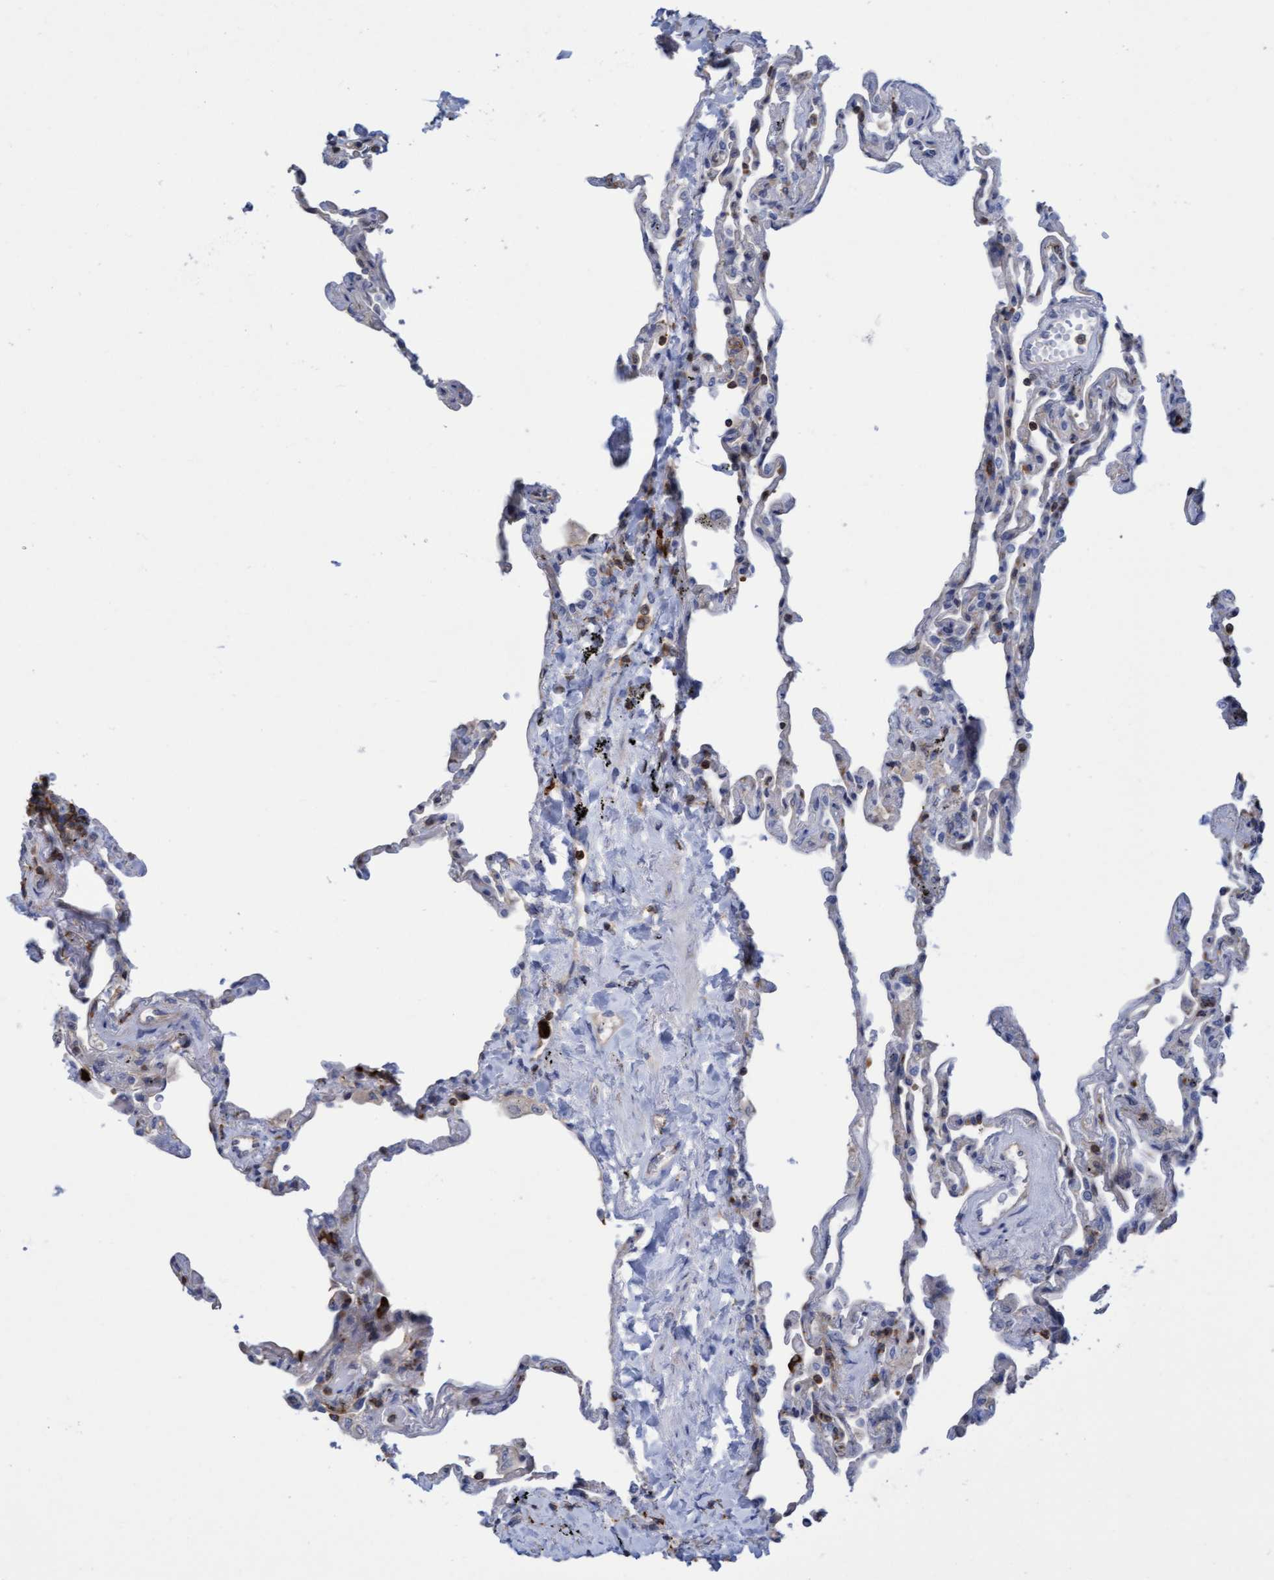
{"staining": {"intensity": "weak", "quantity": "<25%", "location": "cytoplasmic/membranous"}, "tissue": "lung", "cell_type": "Alveolar cells", "image_type": "normal", "snomed": [{"axis": "morphology", "description": "Normal tissue, NOS"}, {"axis": "topography", "description": "Lung"}], "caption": "Micrograph shows no protein positivity in alveolar cells of benign lung. (Brightfield microscopy of DAB (3,3'-diaminobenzidine) immunohistochemistry (IHC) at high magnification).", "gene": "FNBP1", "patient": {"sex": "male", "age": 59}}